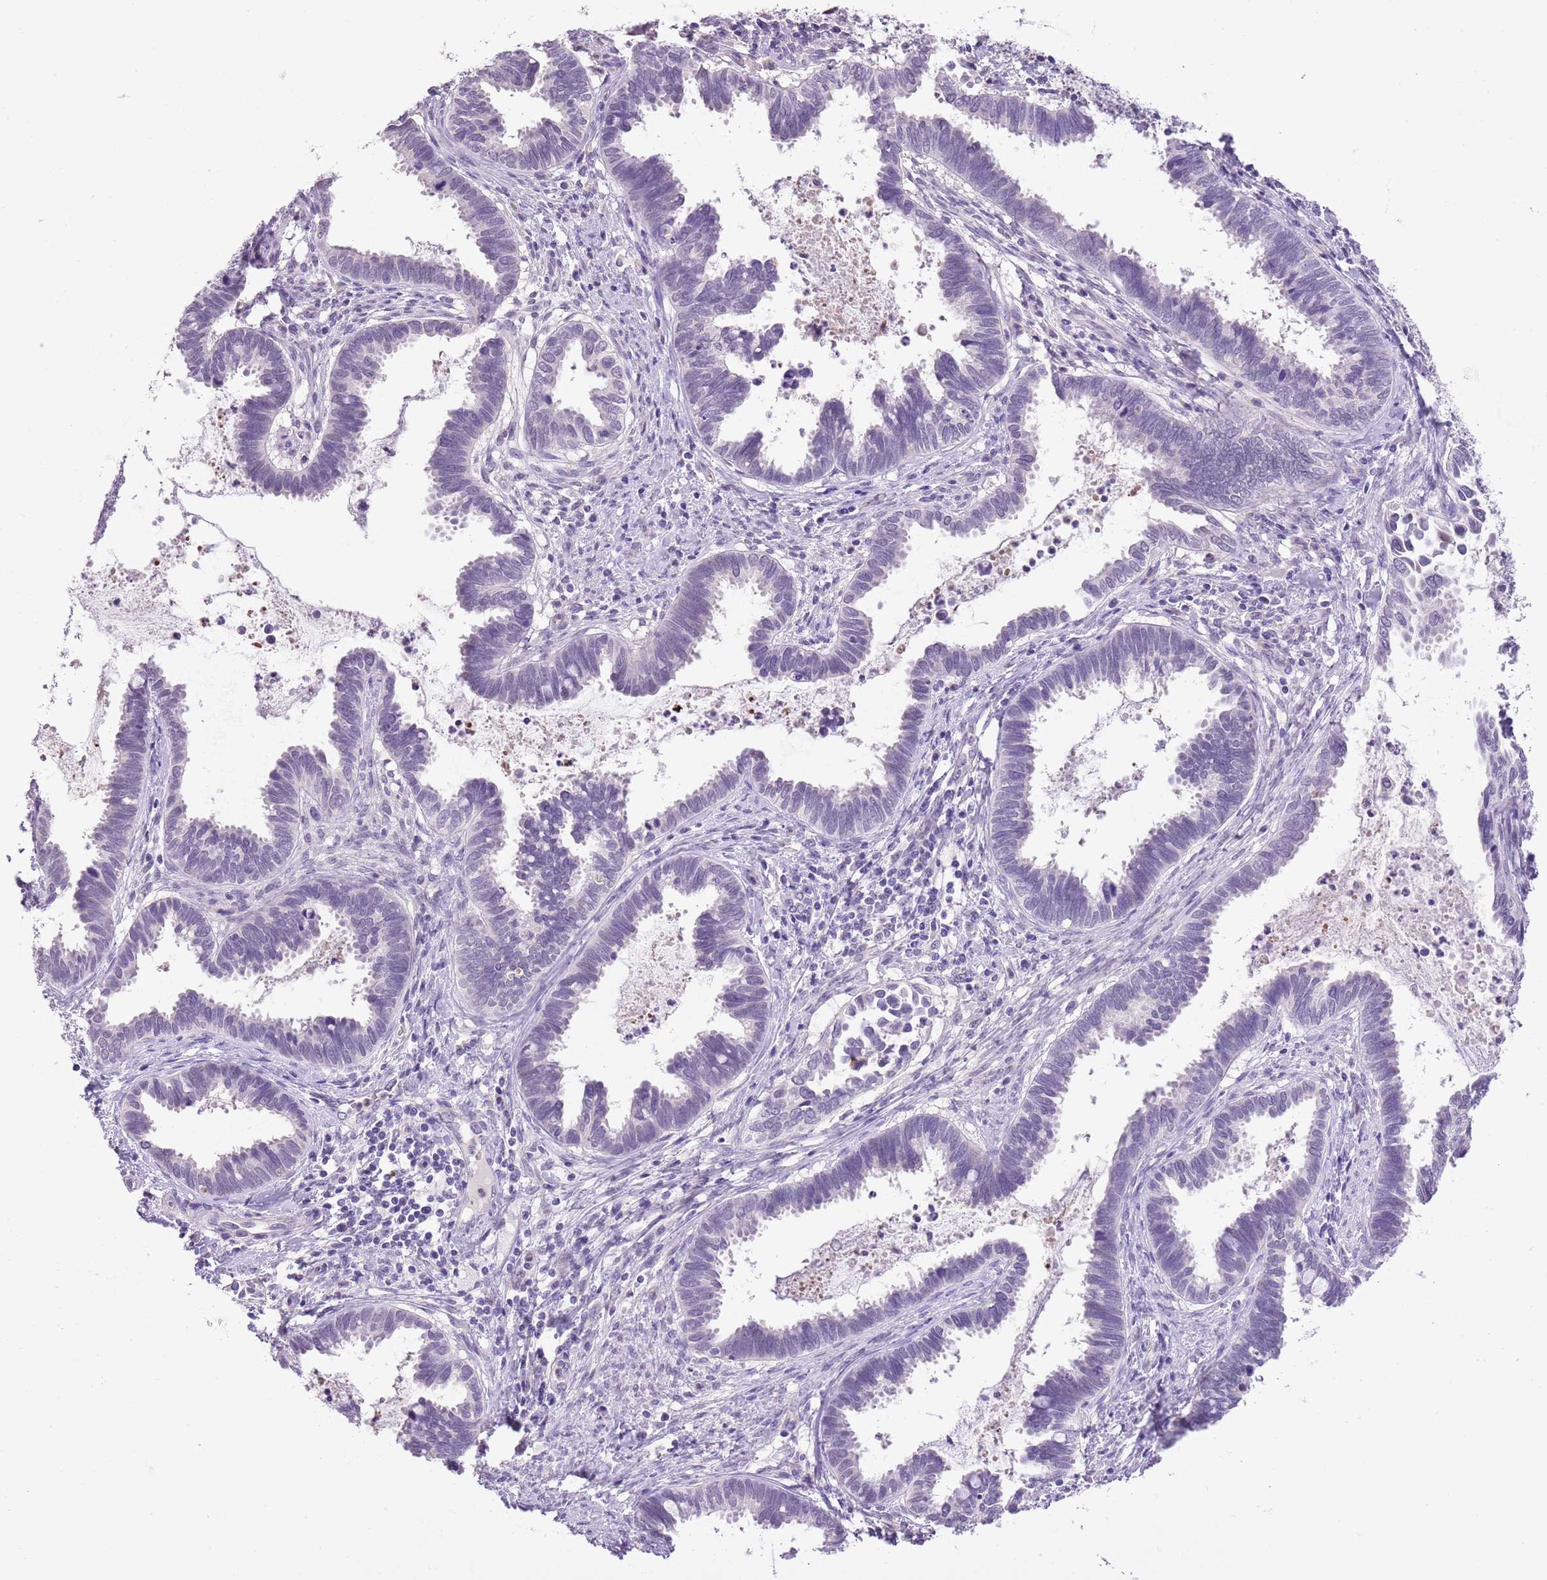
{"staining": {"intensity": "negative", "quantity": "none", "location": "none"}, "tissue": "cervical cancer", "cell_type": "Tumor cells", "image_type": "cancer", "snomed": [{"axis": "morphology", "description": "Adenocarcinoma, NOS"}, {"axis": "topography", "description": "Cervix"}], "caption": "An image of human cervical cancer is negative for staining in tumor cells.", "gene": "XPO7", "patient": {"sex": "female", "age": 37}}